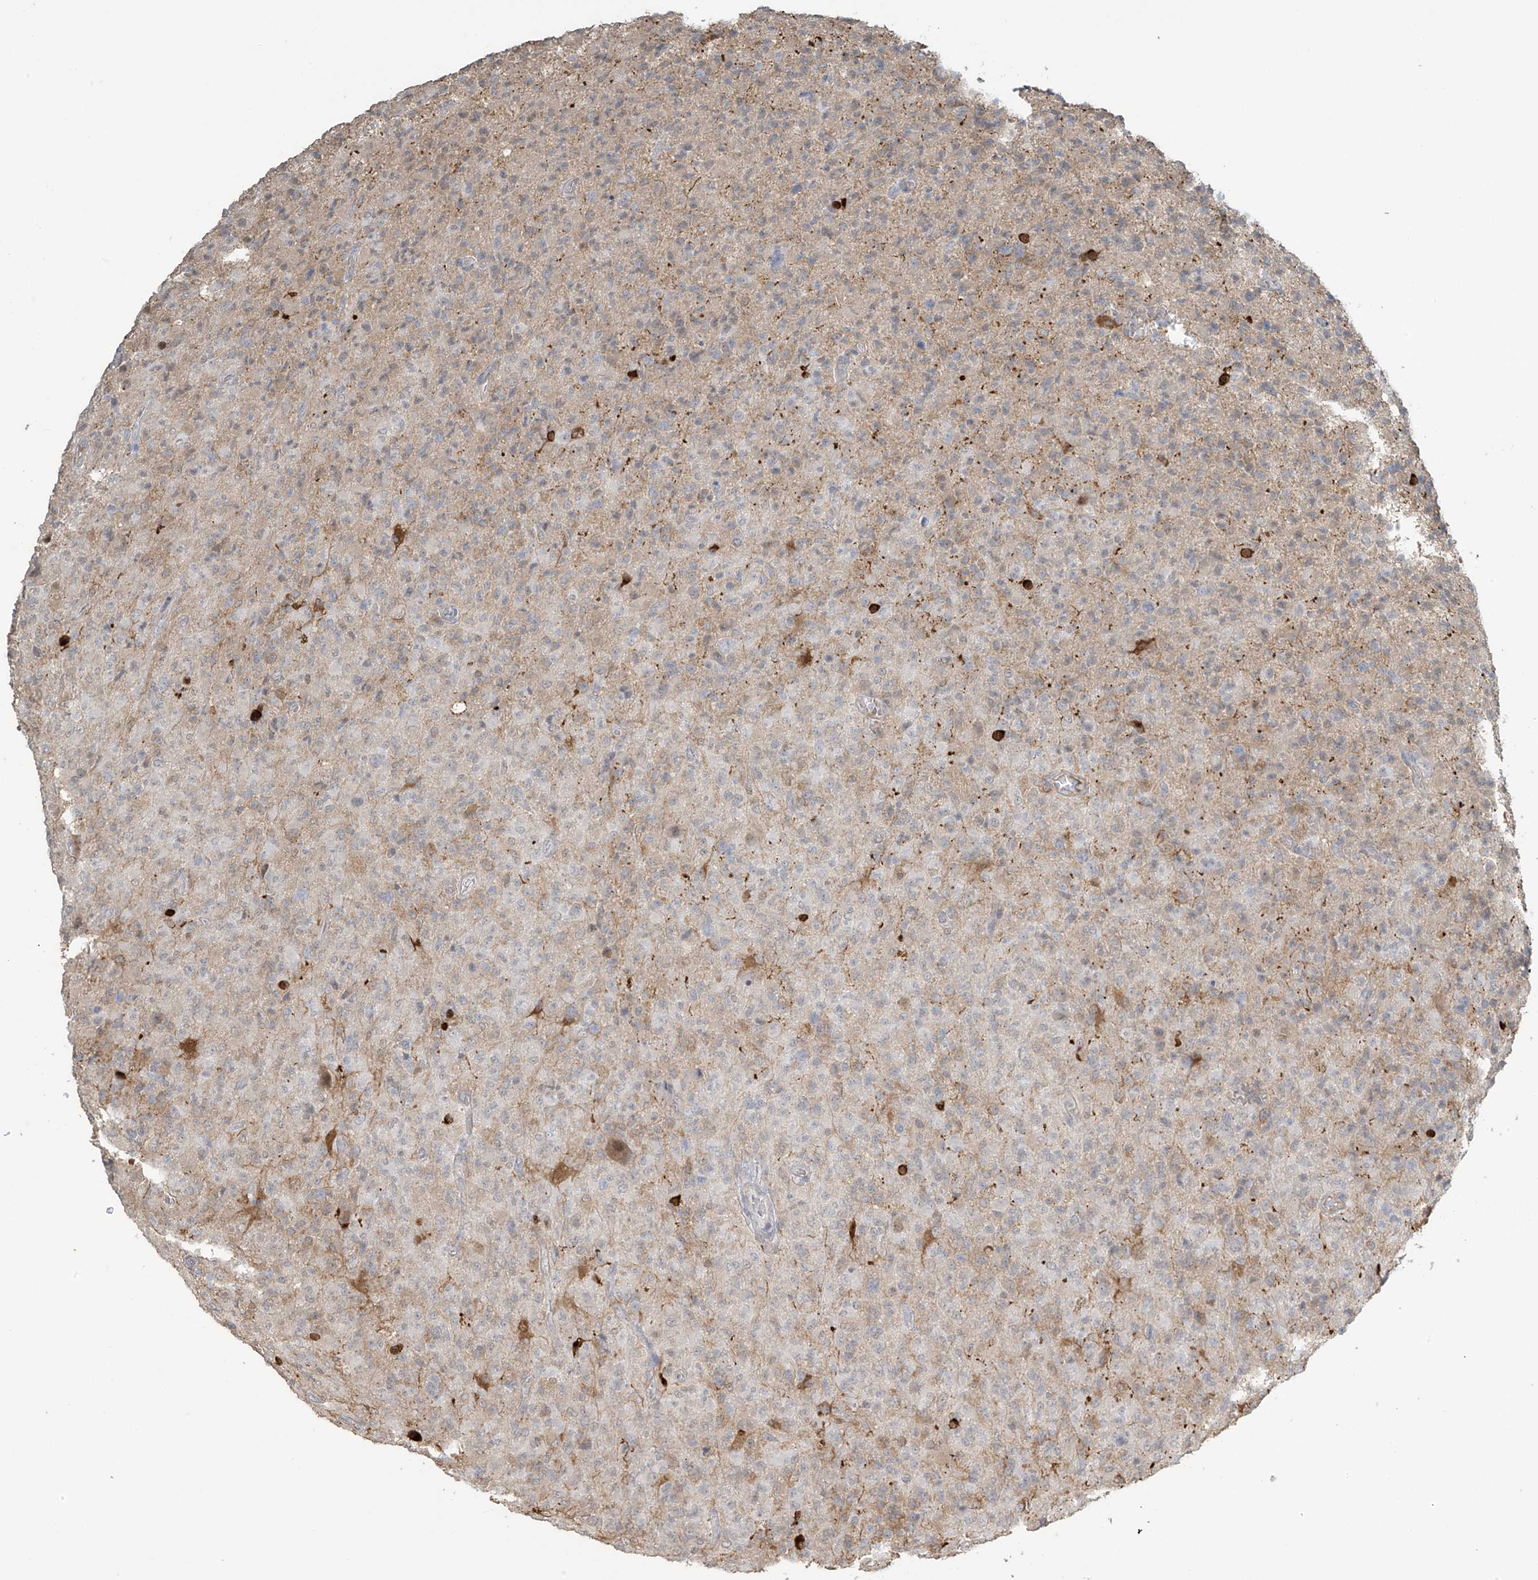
{"staining": {"intensity": "moderate", "quantity": "<25%", "location": "cytoplasmic/membranous"}, "tissue": "glioma", "cell_type": "Tumor cells", "image_type": "cancer", "snomed": [{"axis": "morphology", "description": "Glioma, malignant, High grade"}, {"axis": "topography", "description": "Brain"}], "caption": "IHC of malignant high-grade glioma displays low levels of moderate cytoplasmic/membranous expression in approximately <25% of tumor cells.", "gene": "TAGAP", "patient": {"sex": "female", "age": 57}}